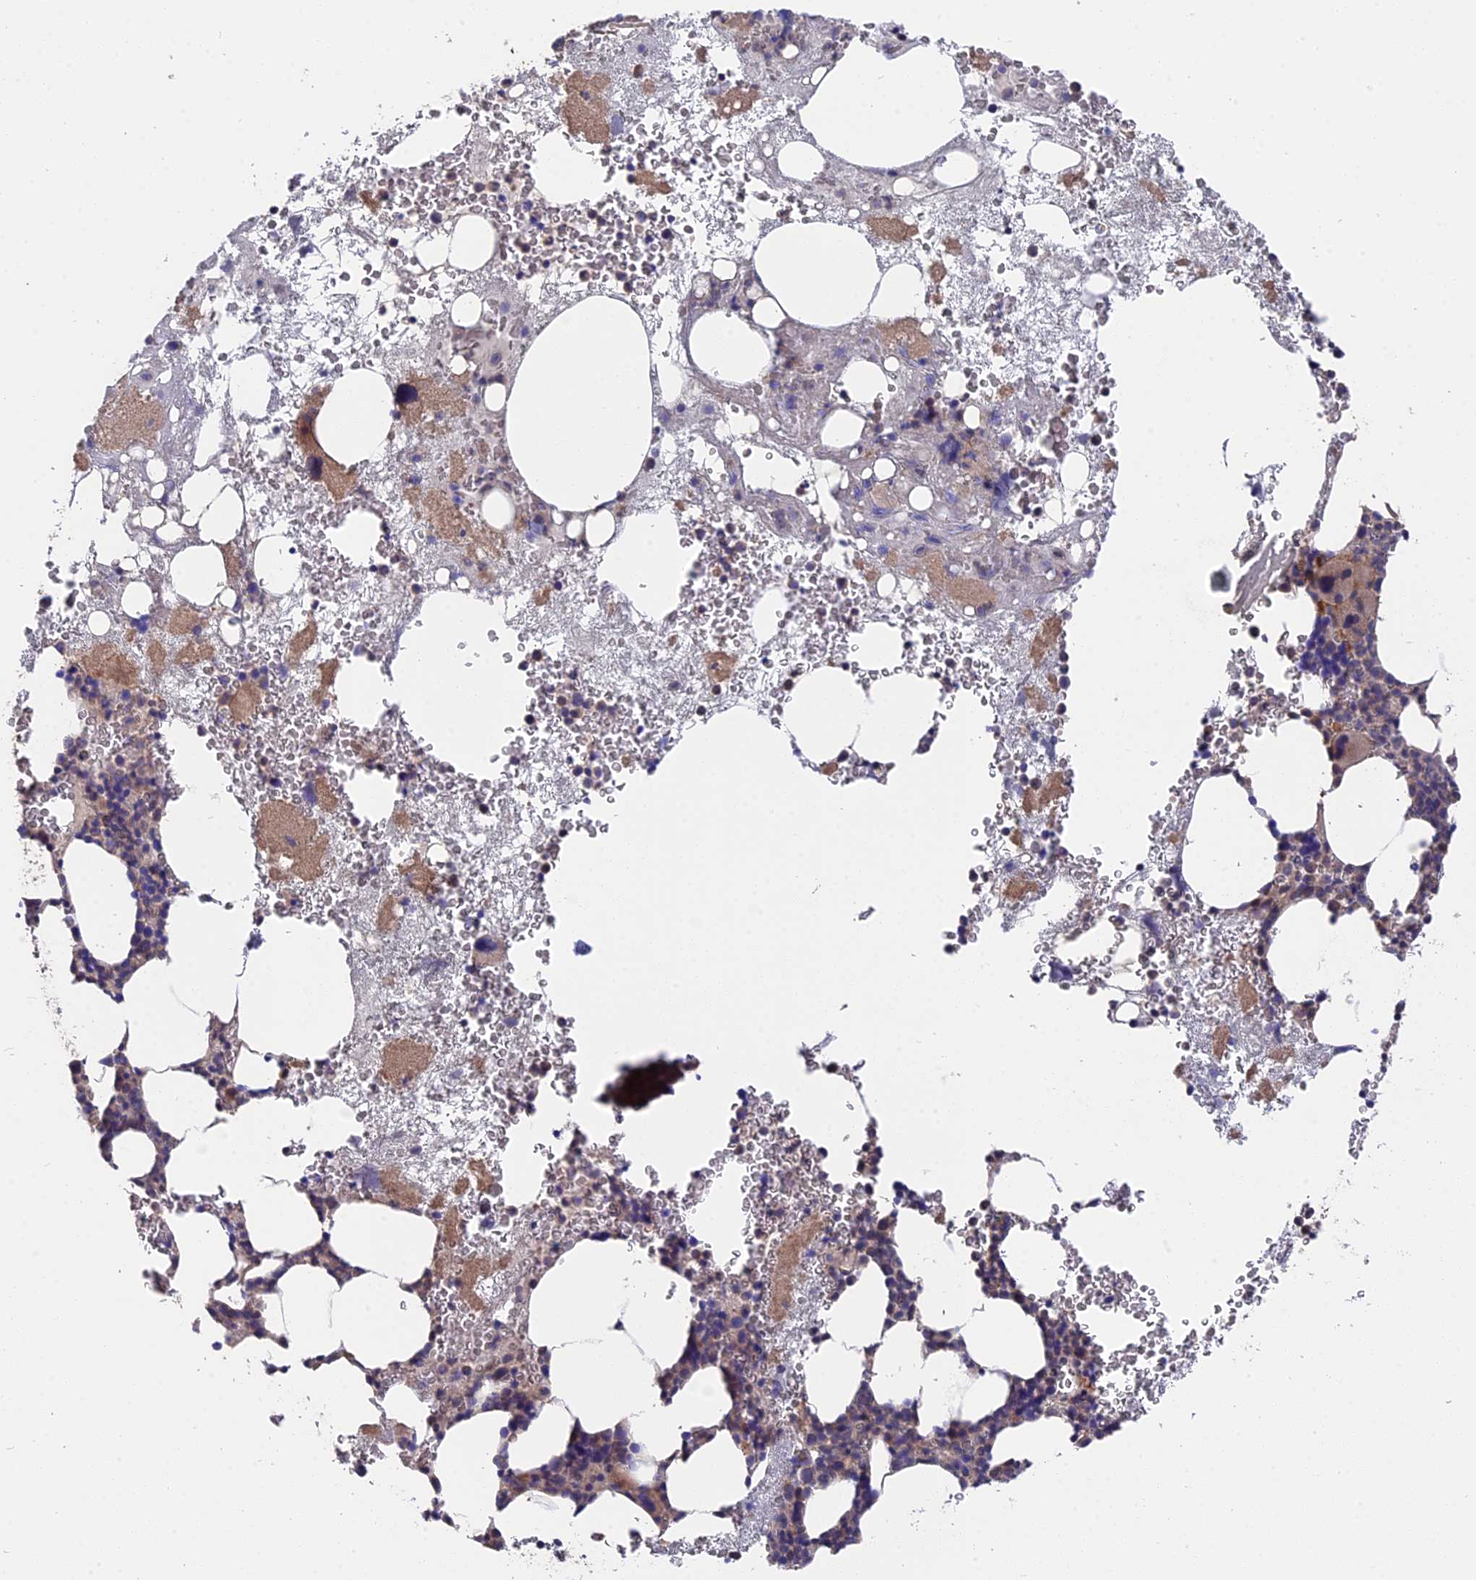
{"staining": {"intensity": "weak", "quantity": "<25%", "location": "cytoplasmic/membranous"}, "tissue": "bone marrow", "cell_type": "Hematopoietic cells", "image_type": "normal", "snomed": [{"axis": "morphology", "description": "Normal tissue, NOS"}, {"axis": "topography", "description": "Bone marrow"}], "caption": "IHC of normal human bone marrow demonstrates no expression in hematopoietic cells.", "gene": "ZCCHC2", "patient": {"sex": "male", "age": 80}}